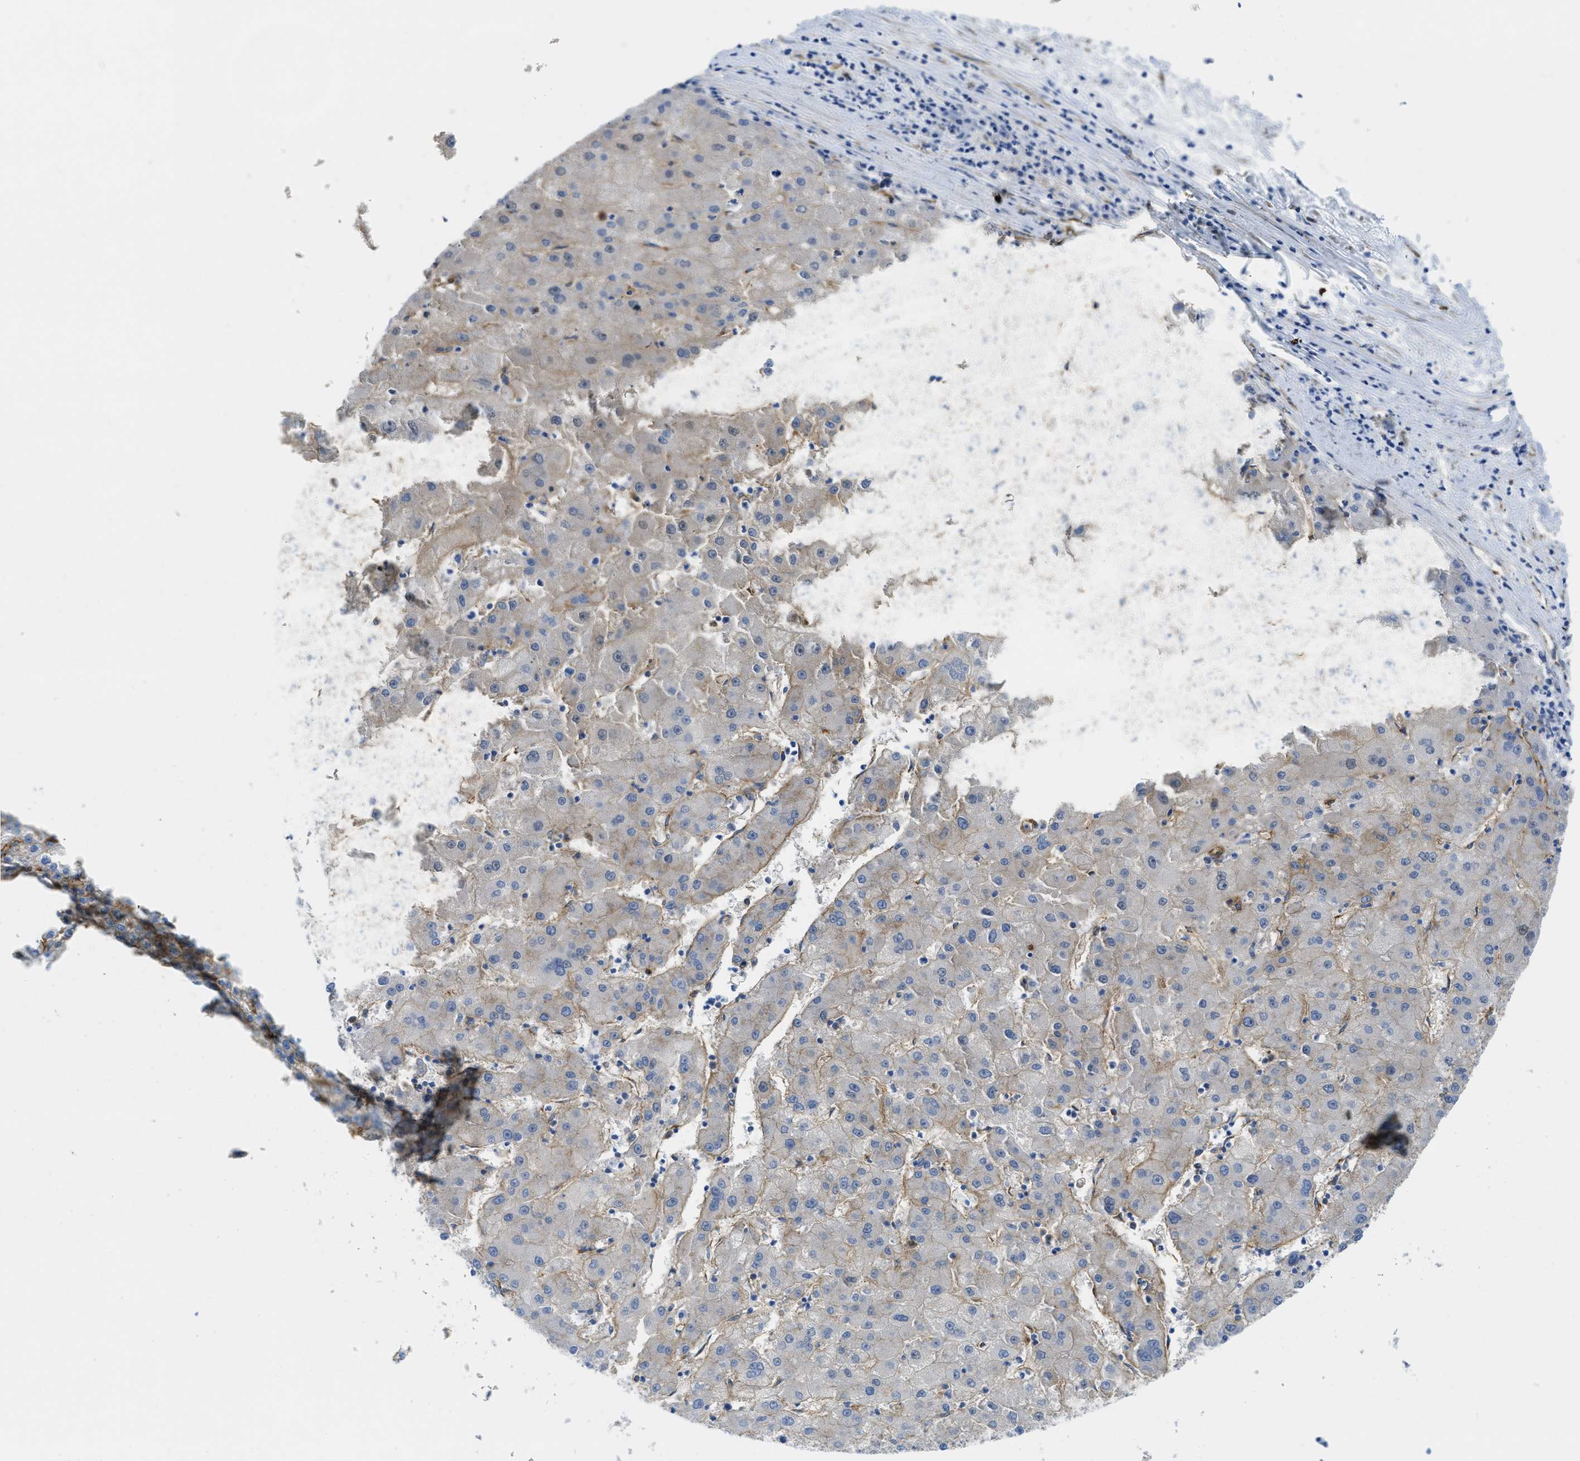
{"staining": {"intensity": "weak", "quantity": "<25%", "location": "cytoplasmic/membranous"}, "tissue": "liver cancer", "cell_type": "Tumor cells", "image_type": "cancer", "snomed": [{"axis": "morphology", "description": "Carcinoma, Hepatocellular, NOS"}, {"axis": "topography", "description": "Liver"}], "caption": "This image is of liver hepatocellular carcinoma stained with immunohistochemistry to label a protein in brown with the nuclei are counter-stained blue. There is no expression in tumor cells.", "gene": "HIP1", "patient": {"sex": "male", "age": 72}}